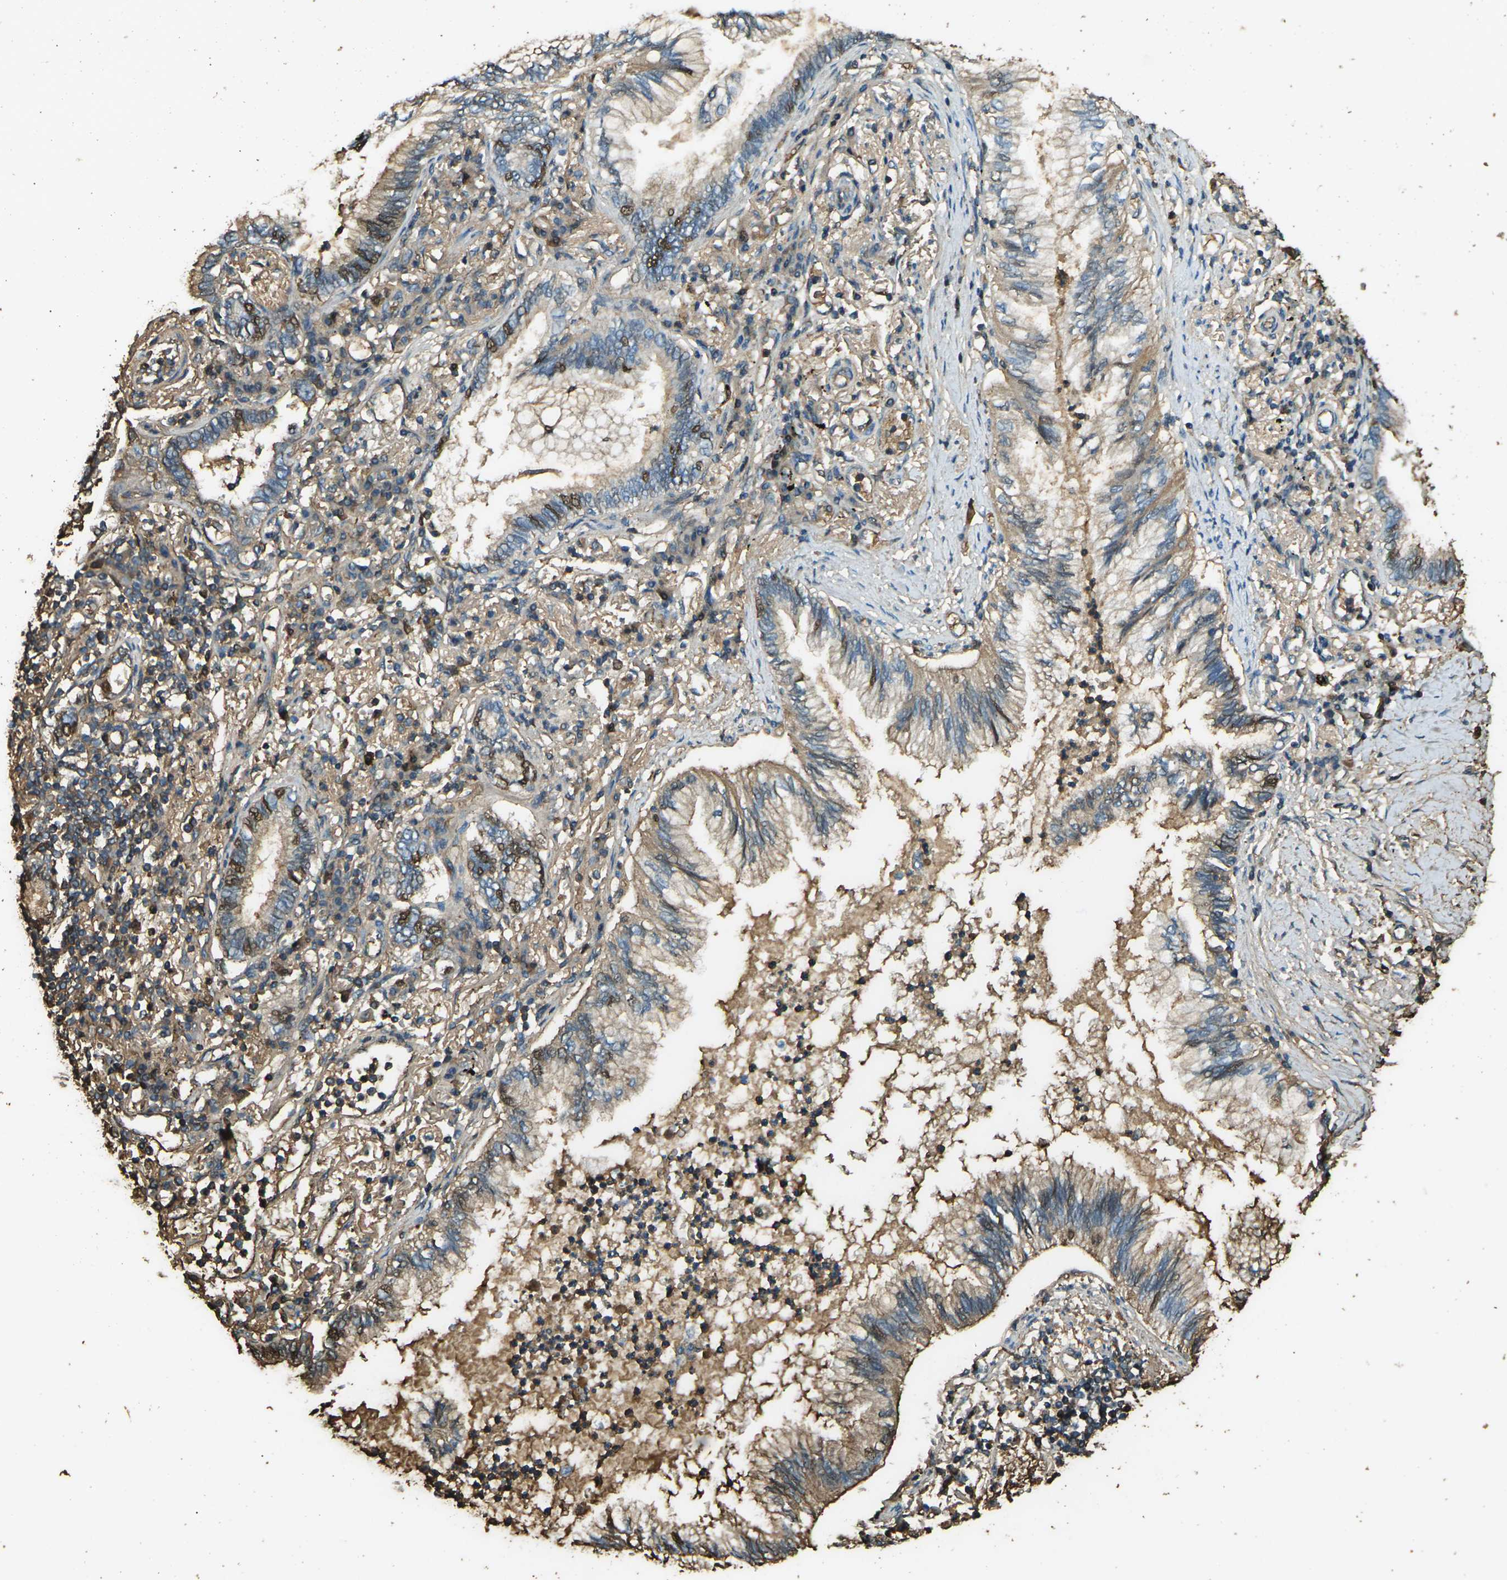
{"staining": {"intensity": "moderate", "quantity": "25%-75%", "location": "cytoplasmic/membranous,nuclear"}, "tissue": "lung cancer", "cell_type": "Tumor cells", "image_type": "cancer", "snomed": [{"axis": "morphology", "description": "Normal tissue, NOS"}, {"axis": "morphology", "description": "Adenocarcinoma, NOS"}, {"axis": "topography", "description": "Bronchus"}, {"axis": "topography", "description": "Lung"}], "caption": "Immunohistochemistry (IHC) (DAB) staining of lung cancer exhibits moderate cytoplasmic/membranous and nuclear protein positivity in about 25%-75% of tumor cells.", "gene": "CYP1B1", "patient": {"sex": "female", "age": 70}}